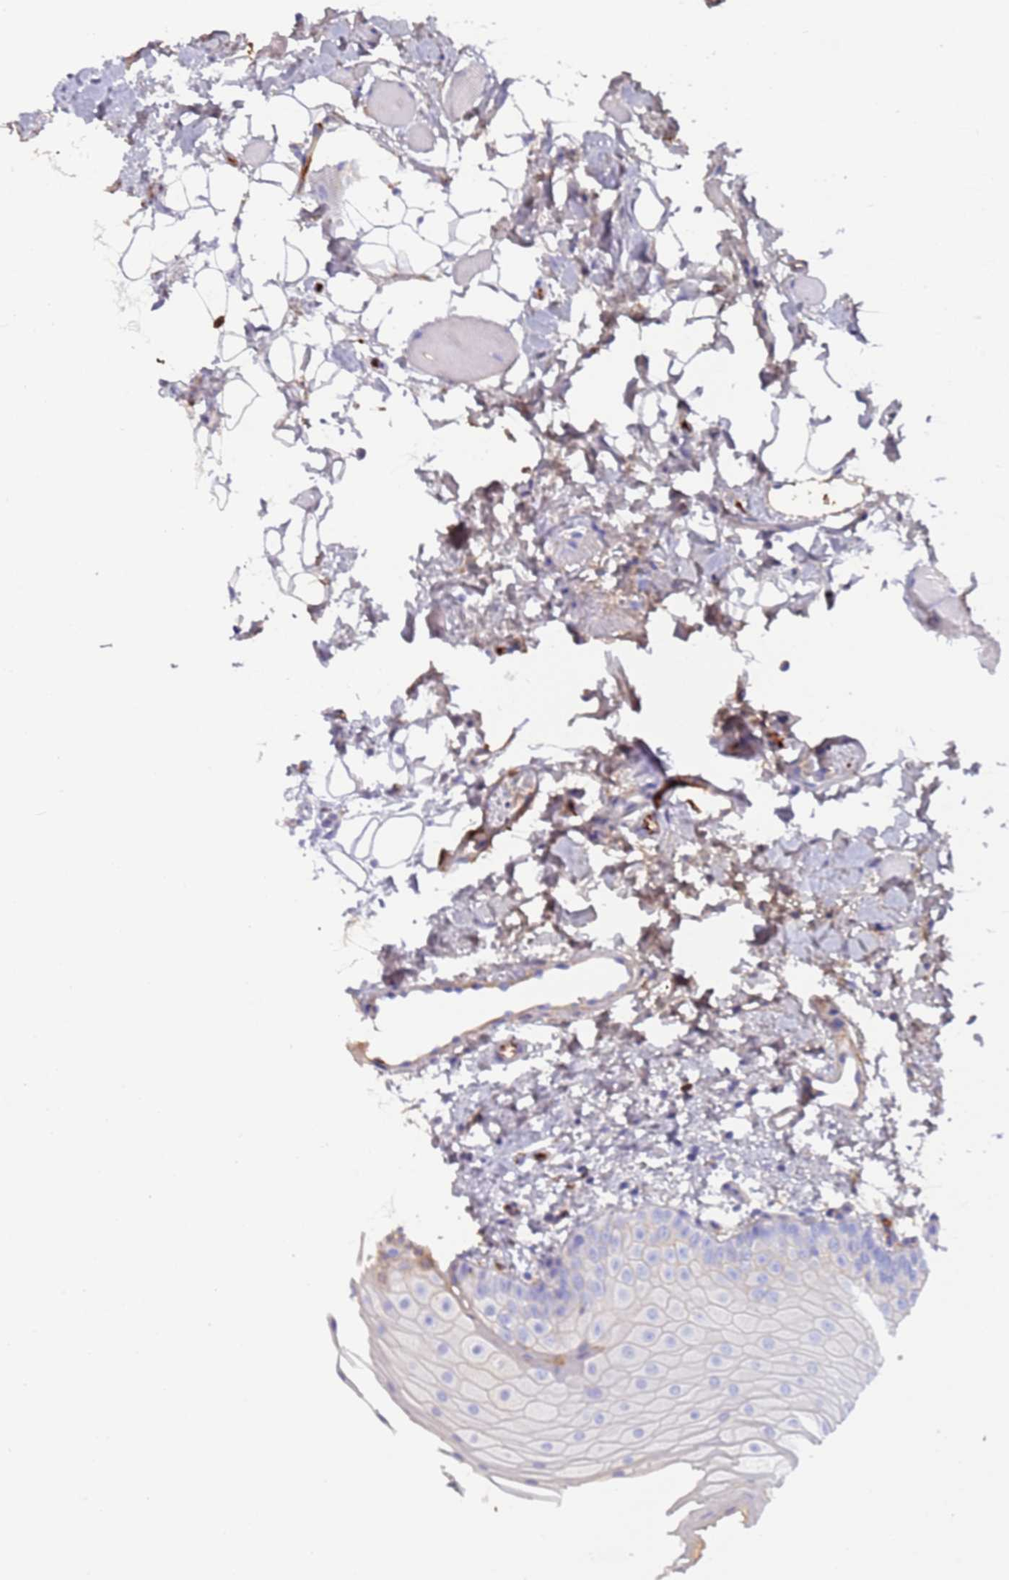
{"staining": {"intensity": "moderate", "quantity": "25%-75%", "location": "cytoplasmic/membranous"}, "tissue": "oral mucosa", "cell_type": "Squamous epithelial cells", "image_type": "normal", "snomed": [{"axis": "morphology", "description": "Normal tissue, NOS"}, {"axis": "topography", "description": "Oral tissue"}], "caption": "Protein staining of benign oral mucosa reveals moderate cytoplasmic/membranous staining in about 25%-75% of squamous epithelial cells.", "gene": "CYSLTR2", "patient": {"sex": "male", "age": 28}}